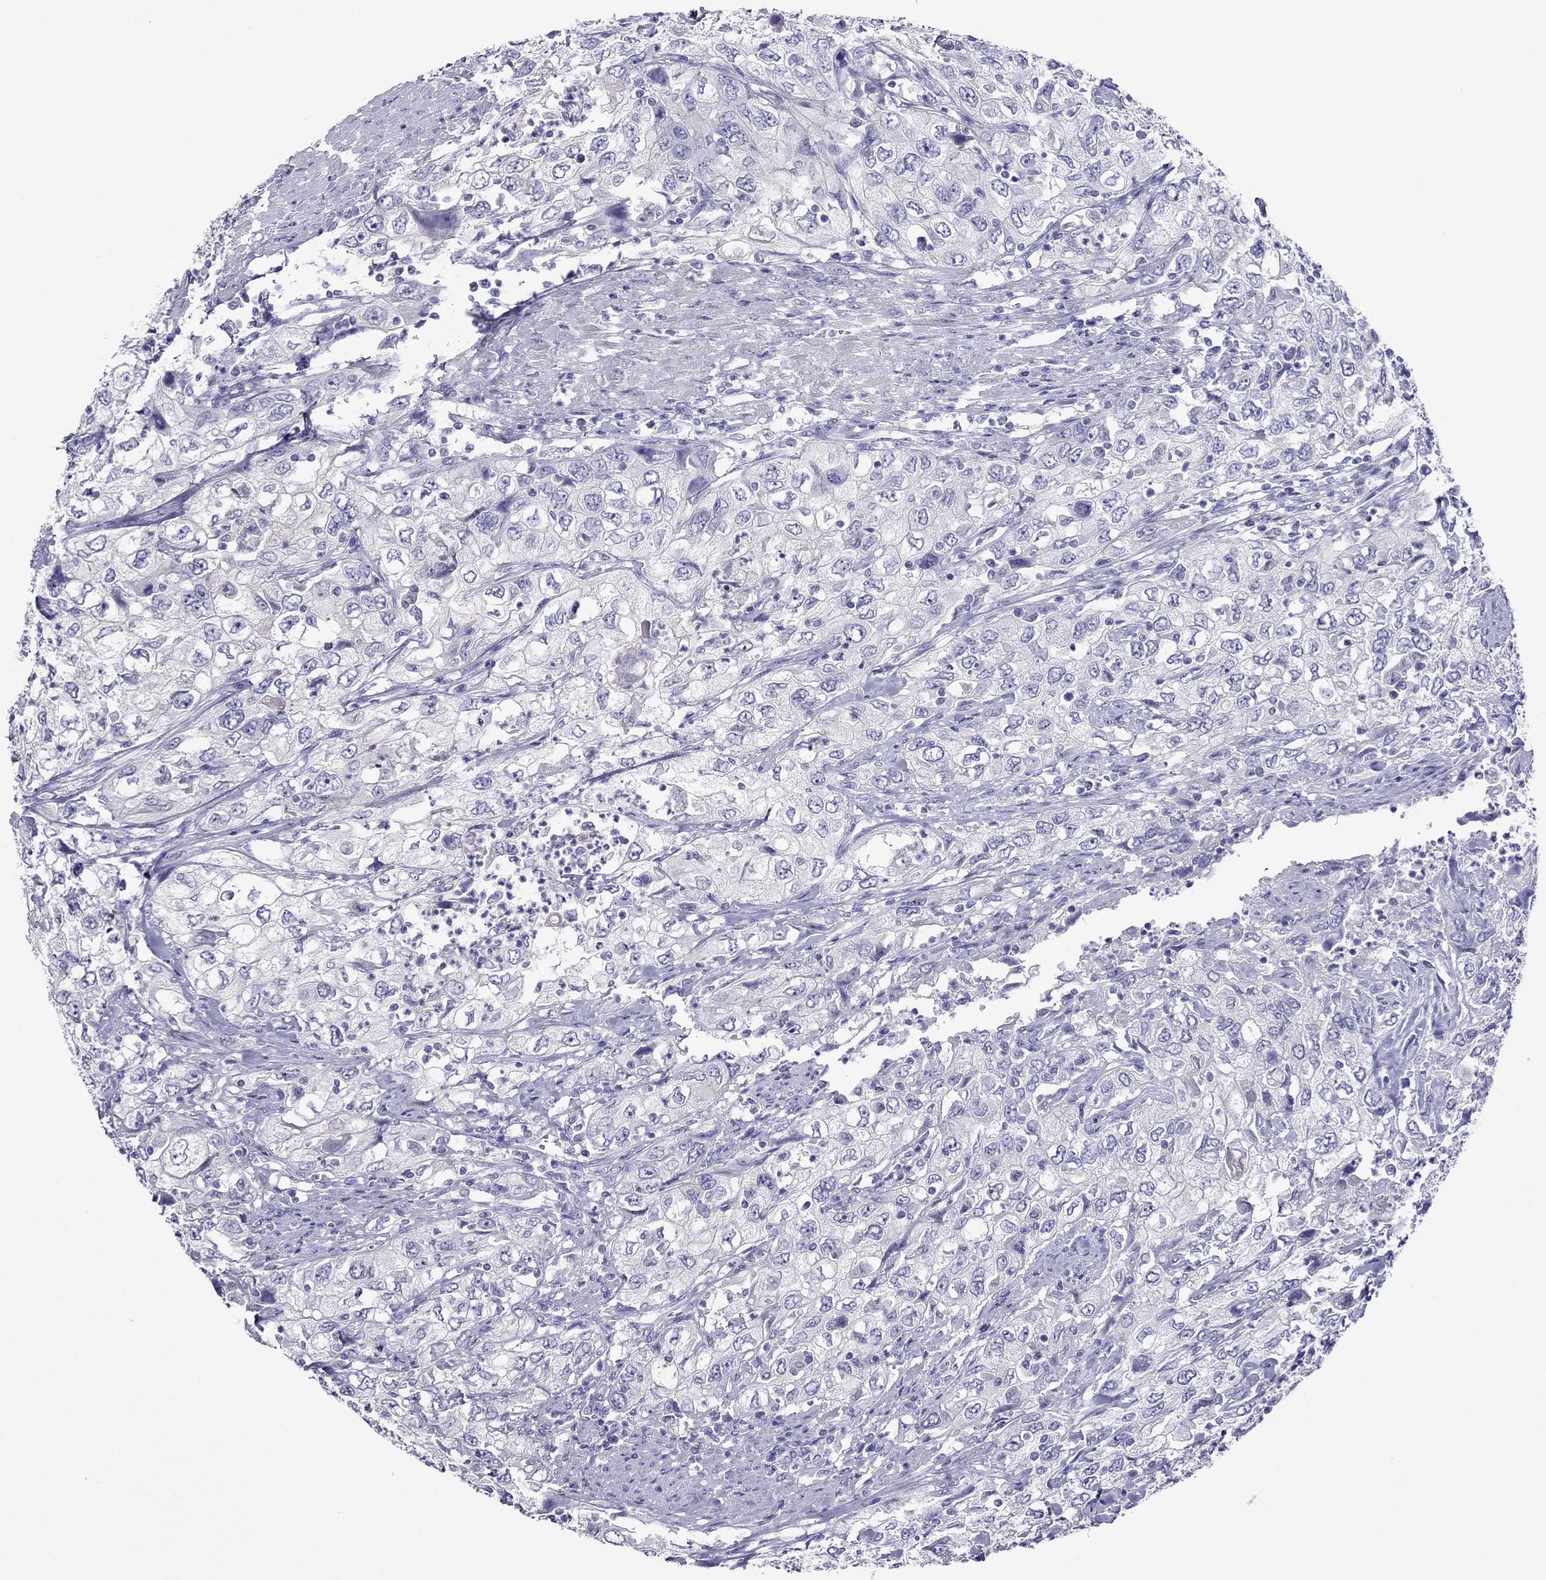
{"staining": {"intensity": "negative", "quantity": "none", "location": "none"}, "tissue": "urothelial cancer", "cell_type": "Tumor cells", "image_type": "cancer", "snomed": [{"axis": "morphology", "description": "Urothelial carcinoma, High grade"}, {"axis": "topography", "description": "Urinary bladder"}], "caption": "Immunohistochemistry histopathology image of human high-grade urothelial carcinoma stained for a protein (brown), which displays no positivity in tumor cells.", "gene": "PCDHA6", "patient": {"sex": "male", "age": 76}}